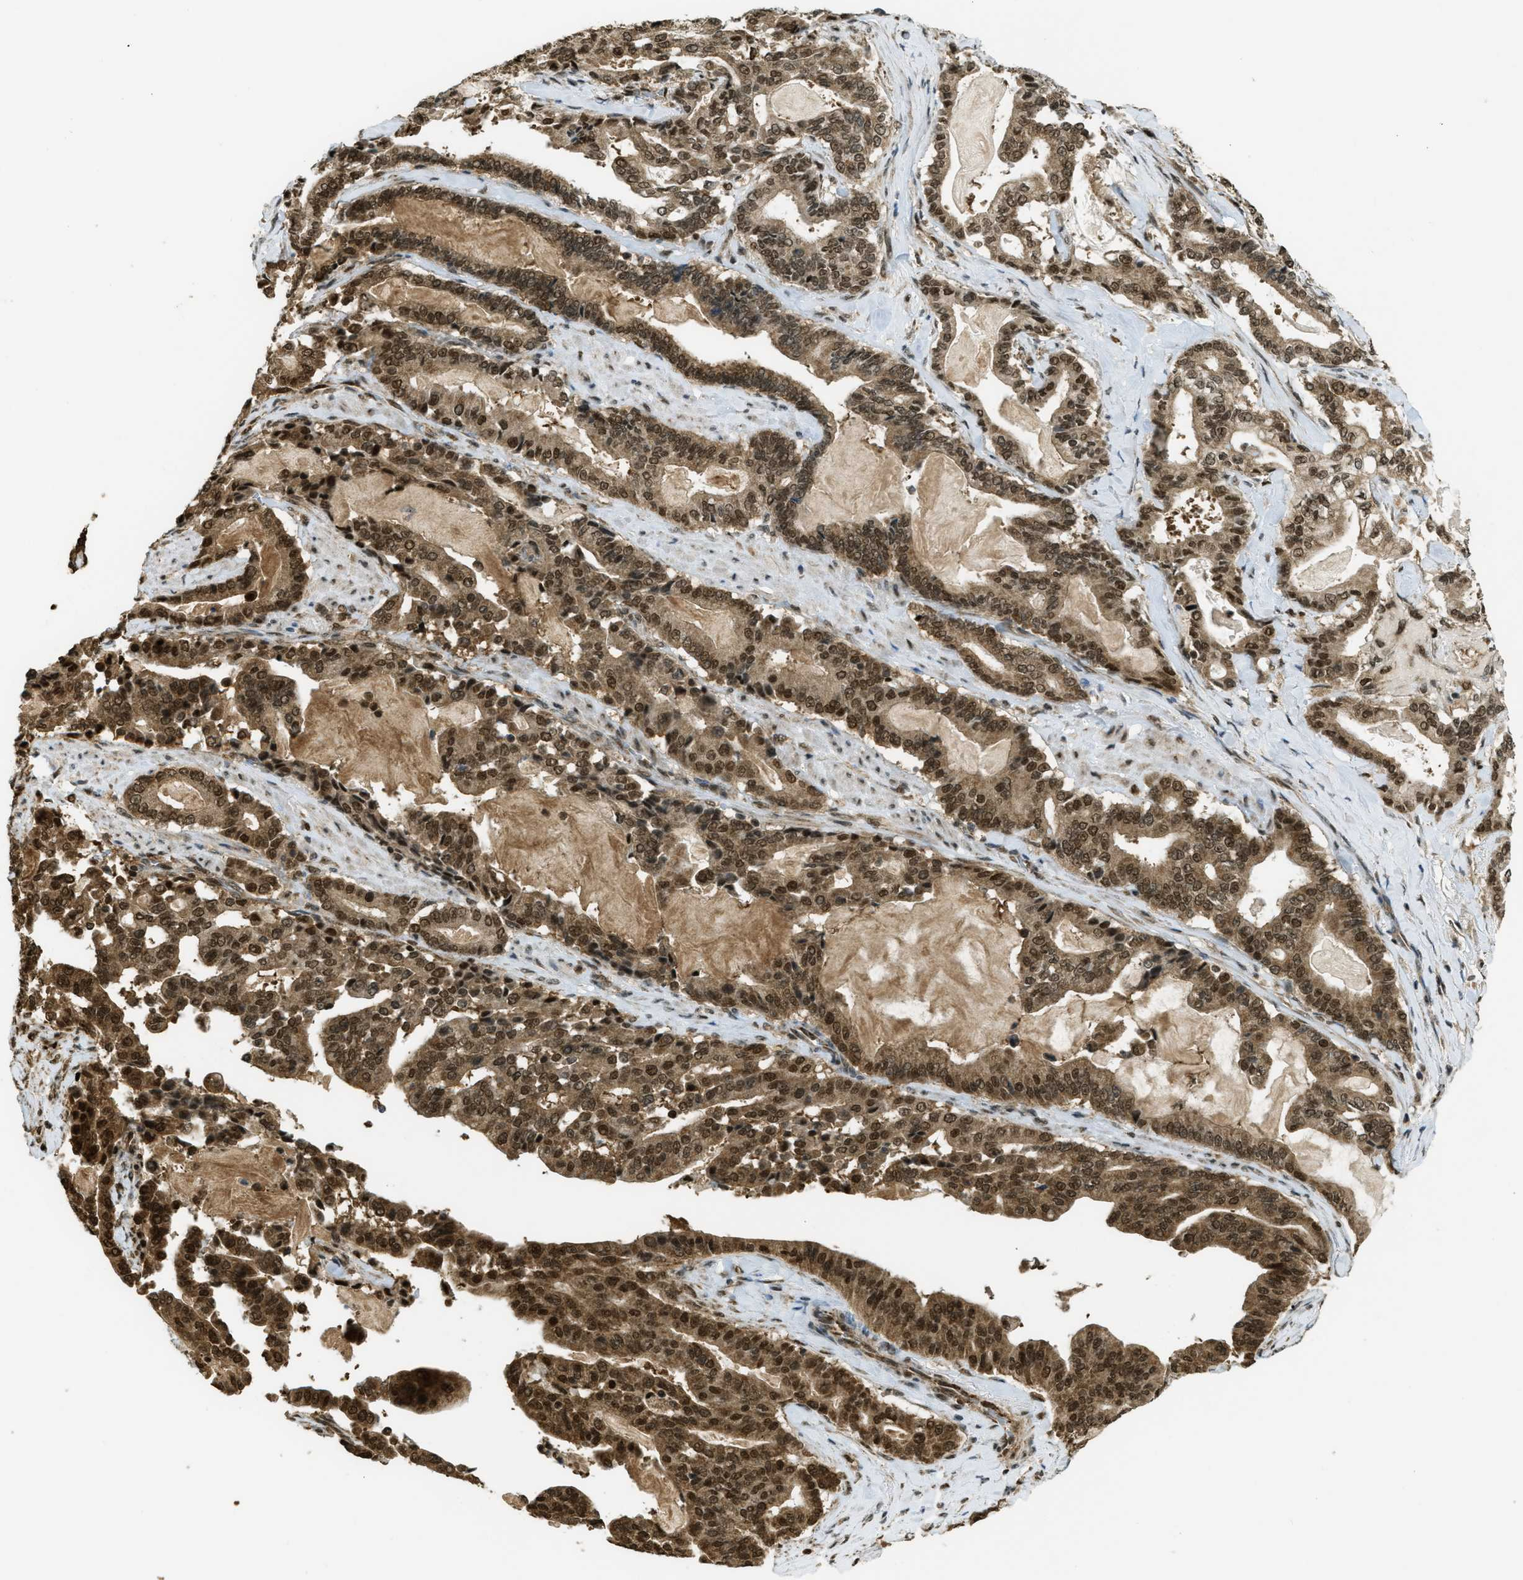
{"staining": {"intensity": "strong", "quantity": ">75%", "location": "cytoplasmic/membranous,nuclear"}, "tissue": "pancreatic cancer", "cell_type": "Tumor cells", "image_type": "cancer", "snomed": [{"axis": "morphology", "description": "Adenocarcinoma, NOS"}, {"axis": "topography", "description": "Pancreas"}], "caption": "Tumor cells demonstrate high levels of strong cytoplasmic/membranous and nuclear staining in approximately >75% of cells in human adenocarcinoma (pancreatic). (DAB (3,3'-diaminobenzidine) IHC, brown staining for protein, blue staining for nuclei).", "gene": "TNPO1", "patient": {"sex": "male", "age": 63}}